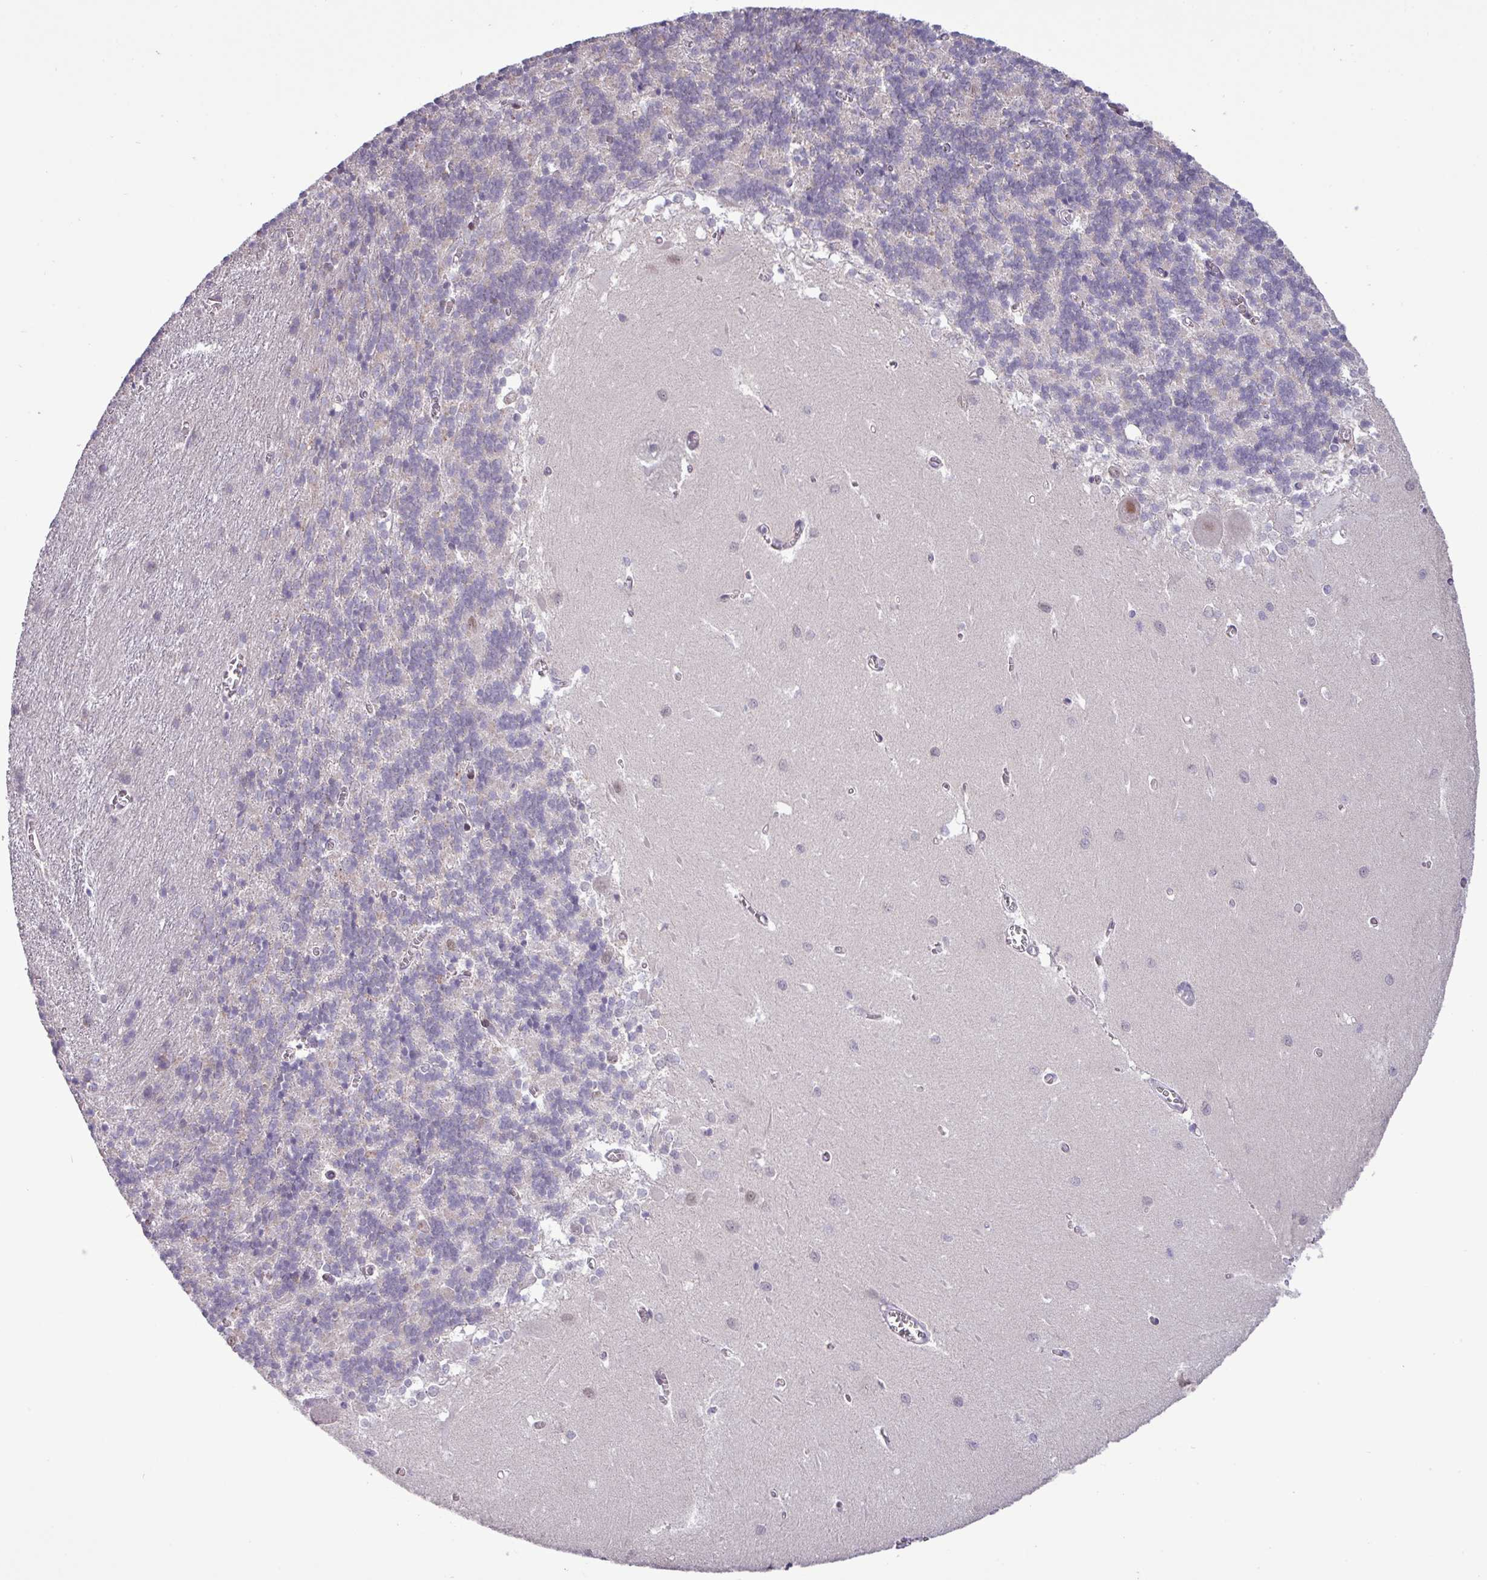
{"staining": {"intensity": "negative", "quantity": "none", "location": "none"}, "tissue": "cerebellum", "cell_type": "Cells in granular layer", "image_type": "normal", "snomed": [{"axis": "morphology", "description": "Normal tissue, NOS"}, {"axis": "topography", "description": "Cerebellum"}], "caption": "This is an IHC micrograph of normal human cerebellum. There is no expression in cells in granular layer.", "gene": "RIPPLY1", "patient": {"sex": "male", "age": 37}}